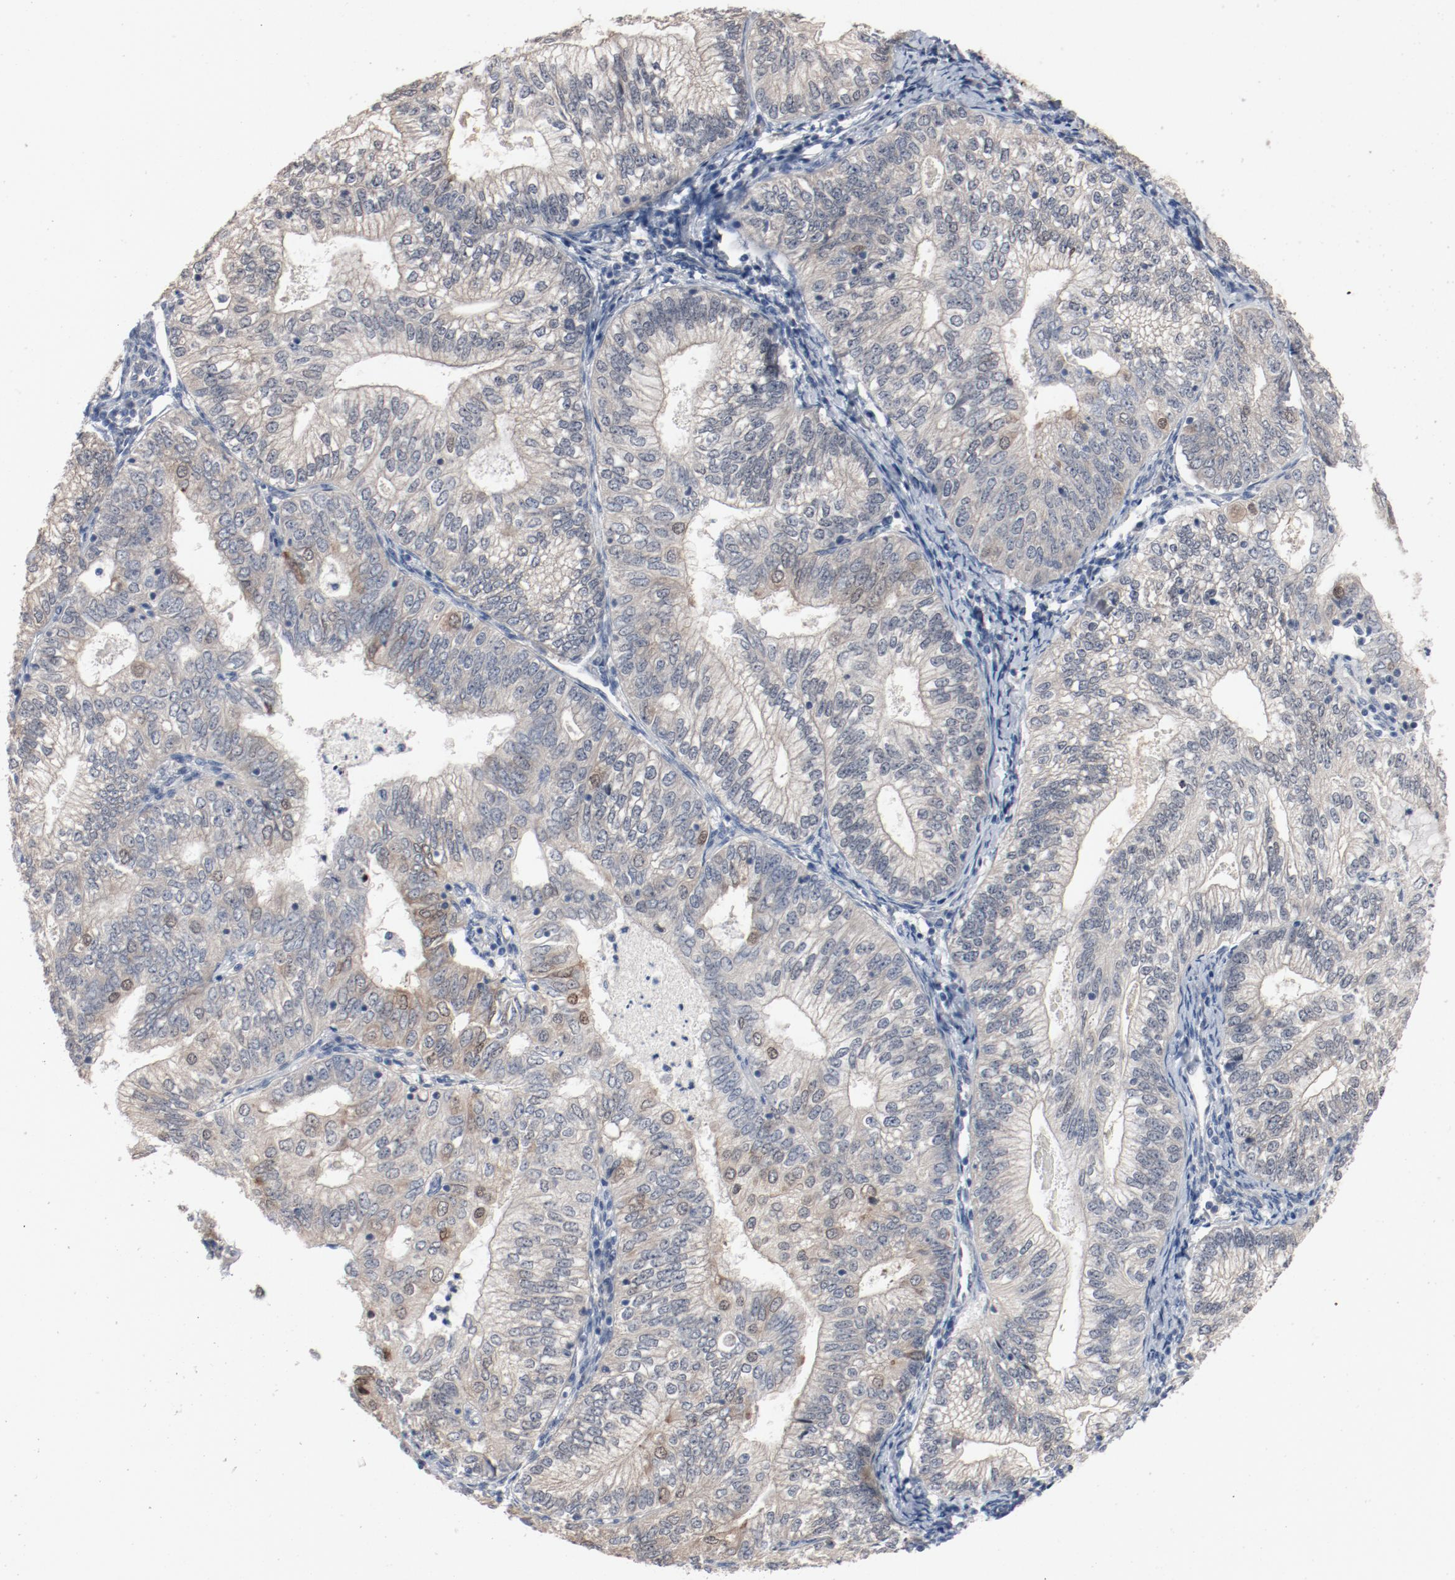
{"staining": {"intensity": "weak", "quantity": ">75%", "location": "cytoplasmic/membranous"}, "tissue": "endometrial cancer", "cell_type": "Tumor cells", "image_type": "cancer", "snomed": [{"axis": "morphology", "description": "Adenocarcinoma, NOS"}, {"axis": "topography", "description": "Endometrium"}], "caption": "Protein staining exhibits weak cytoplasmic/membranous positivity in approximately >75% of tumor cells in endometrial adenocarcinoma. Immunohistochemistry stains the protein in brown and the nuclei are stained blue.", "gene": "DNAL4", "patient": {"sex": "female", "age": 69}}